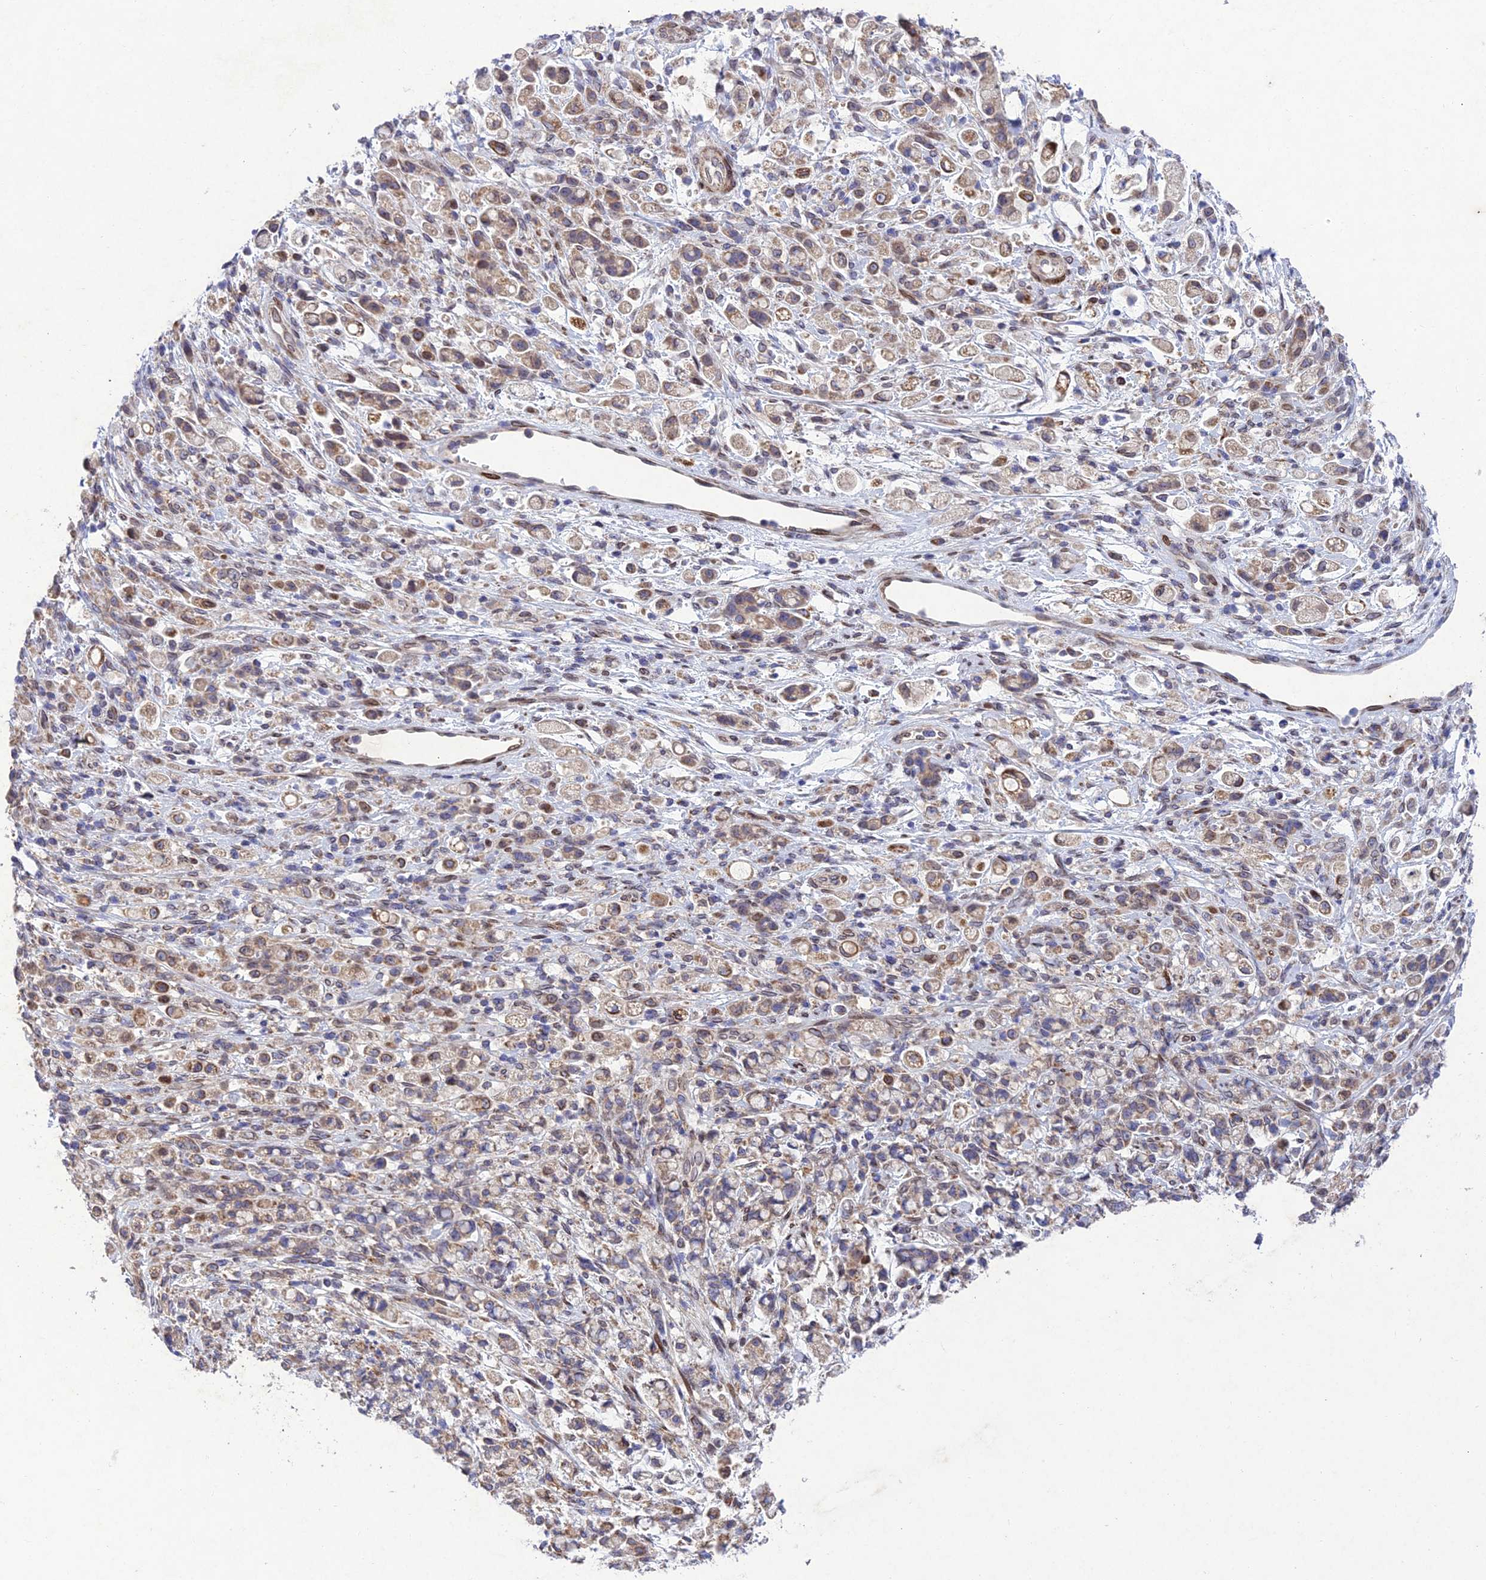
{"staining": {"intensity": "weak", "quantity": ">75%", "location": "cytoplasmic/membranous"}, "tissue": "stomach cancer", "cell_type": "Tumor cells", "image_type": "cancer", "snomed": [{"axis": "morphology", "description": "Adenocarcinoma, NOS"}, {"axis": "topography", "description": "Stomach"}], "caption": "Protein expression analysis of stomach adenocarcinoma demonstrates weak cytoplasmic/membranous positivity in about >75% of tumor cells. (Stains: DAB in brown, nuclei in blue, Microscopy: brightfield microscopy at high magnification).", "gene": "MGAT2", "patient": {"sex": "female", "age": 60}}